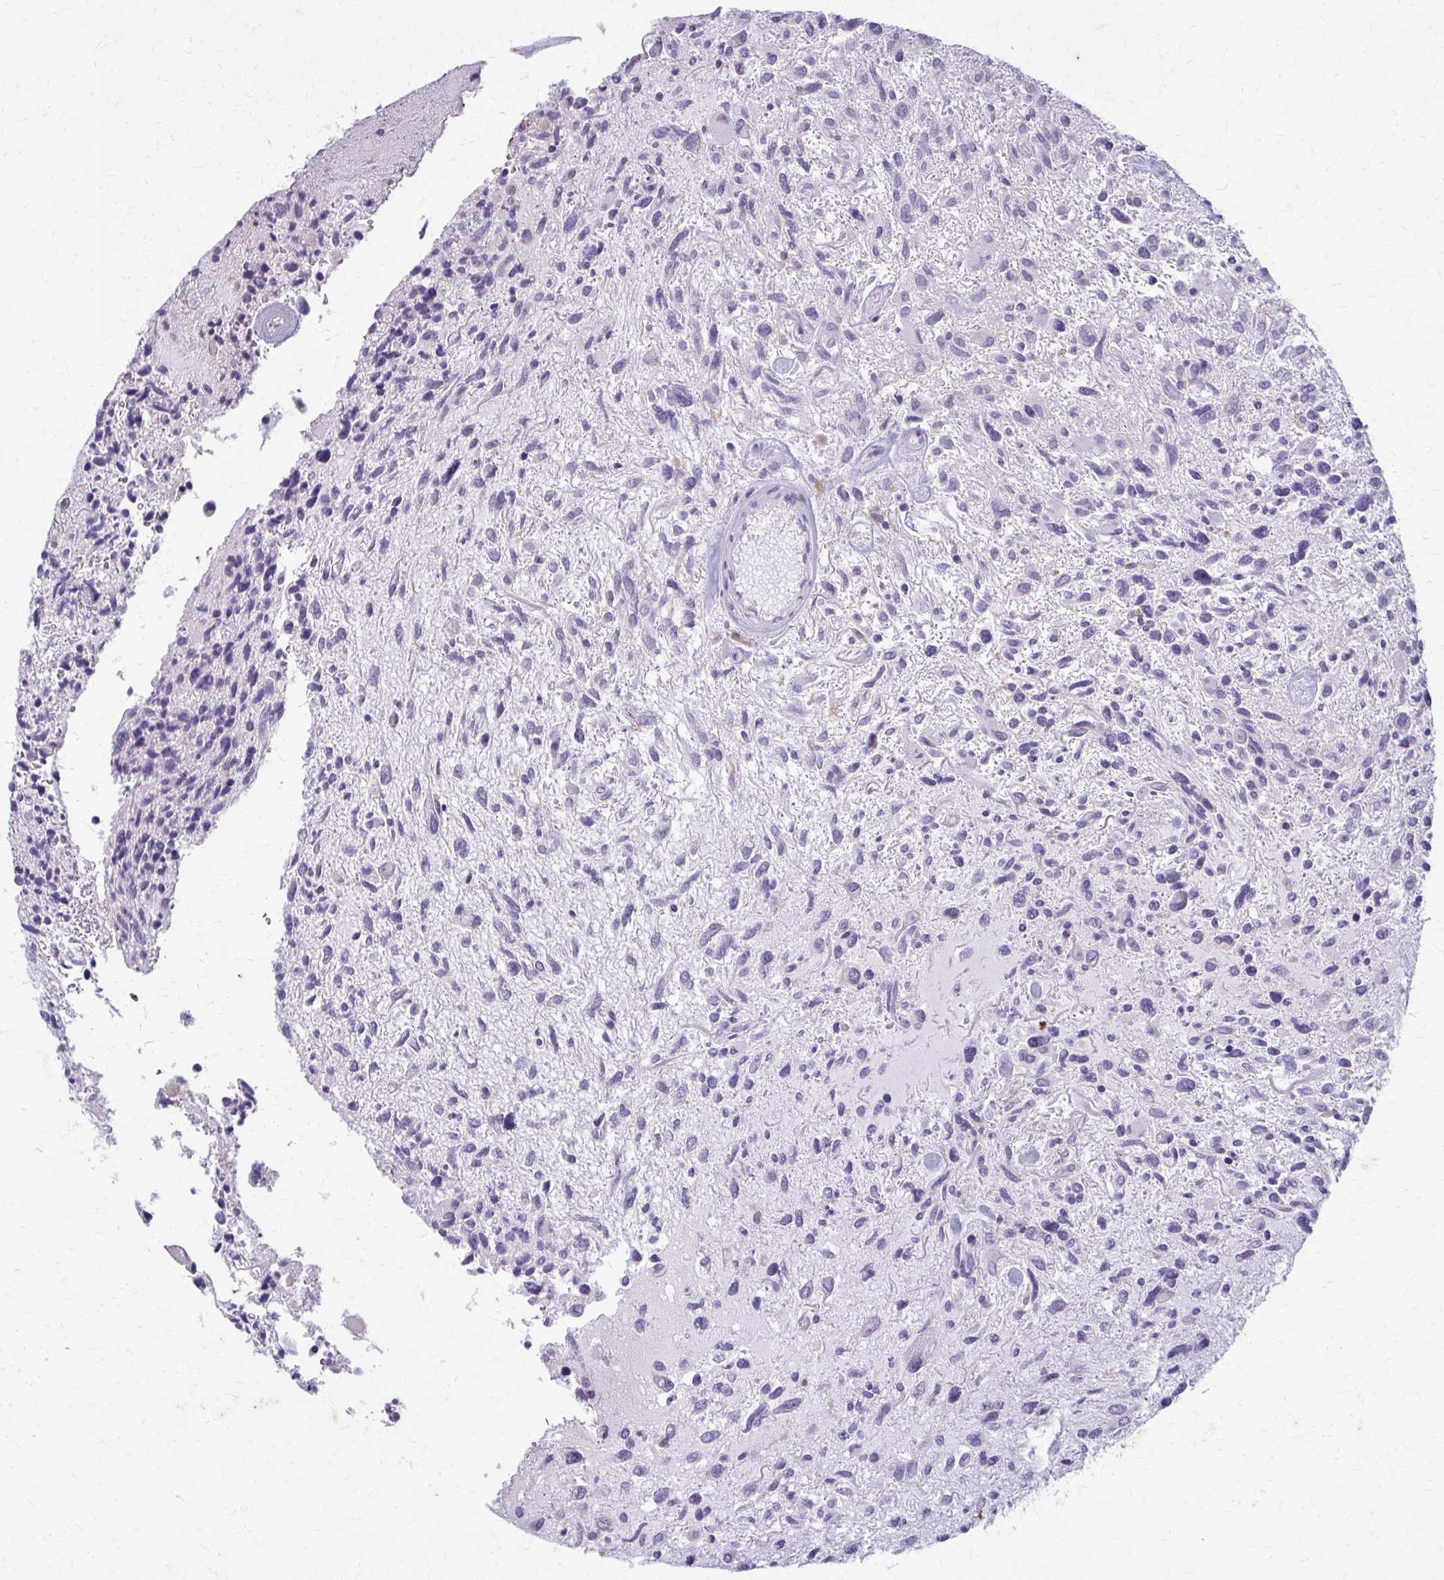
{"staining": {"intensity": "weak", "quantity": "<25%", "location": "cytoplasmic/membranous"}, "tissue": "glioma", "cell_type": "Tumor cells", "image_type": "cancer", "snomed": [{"axis": "morphology", "description": "Glioma, malignant, High grade"}, {"axis": "topography", "description": "Brain"}], "caption": "Immunohistochemistry image of malignant high-grade glioma stained for a protein (brown), which reveals no expression in tumor cells.", "gene": "CARD9", "patient": {"sex": "female", "age": 11}}